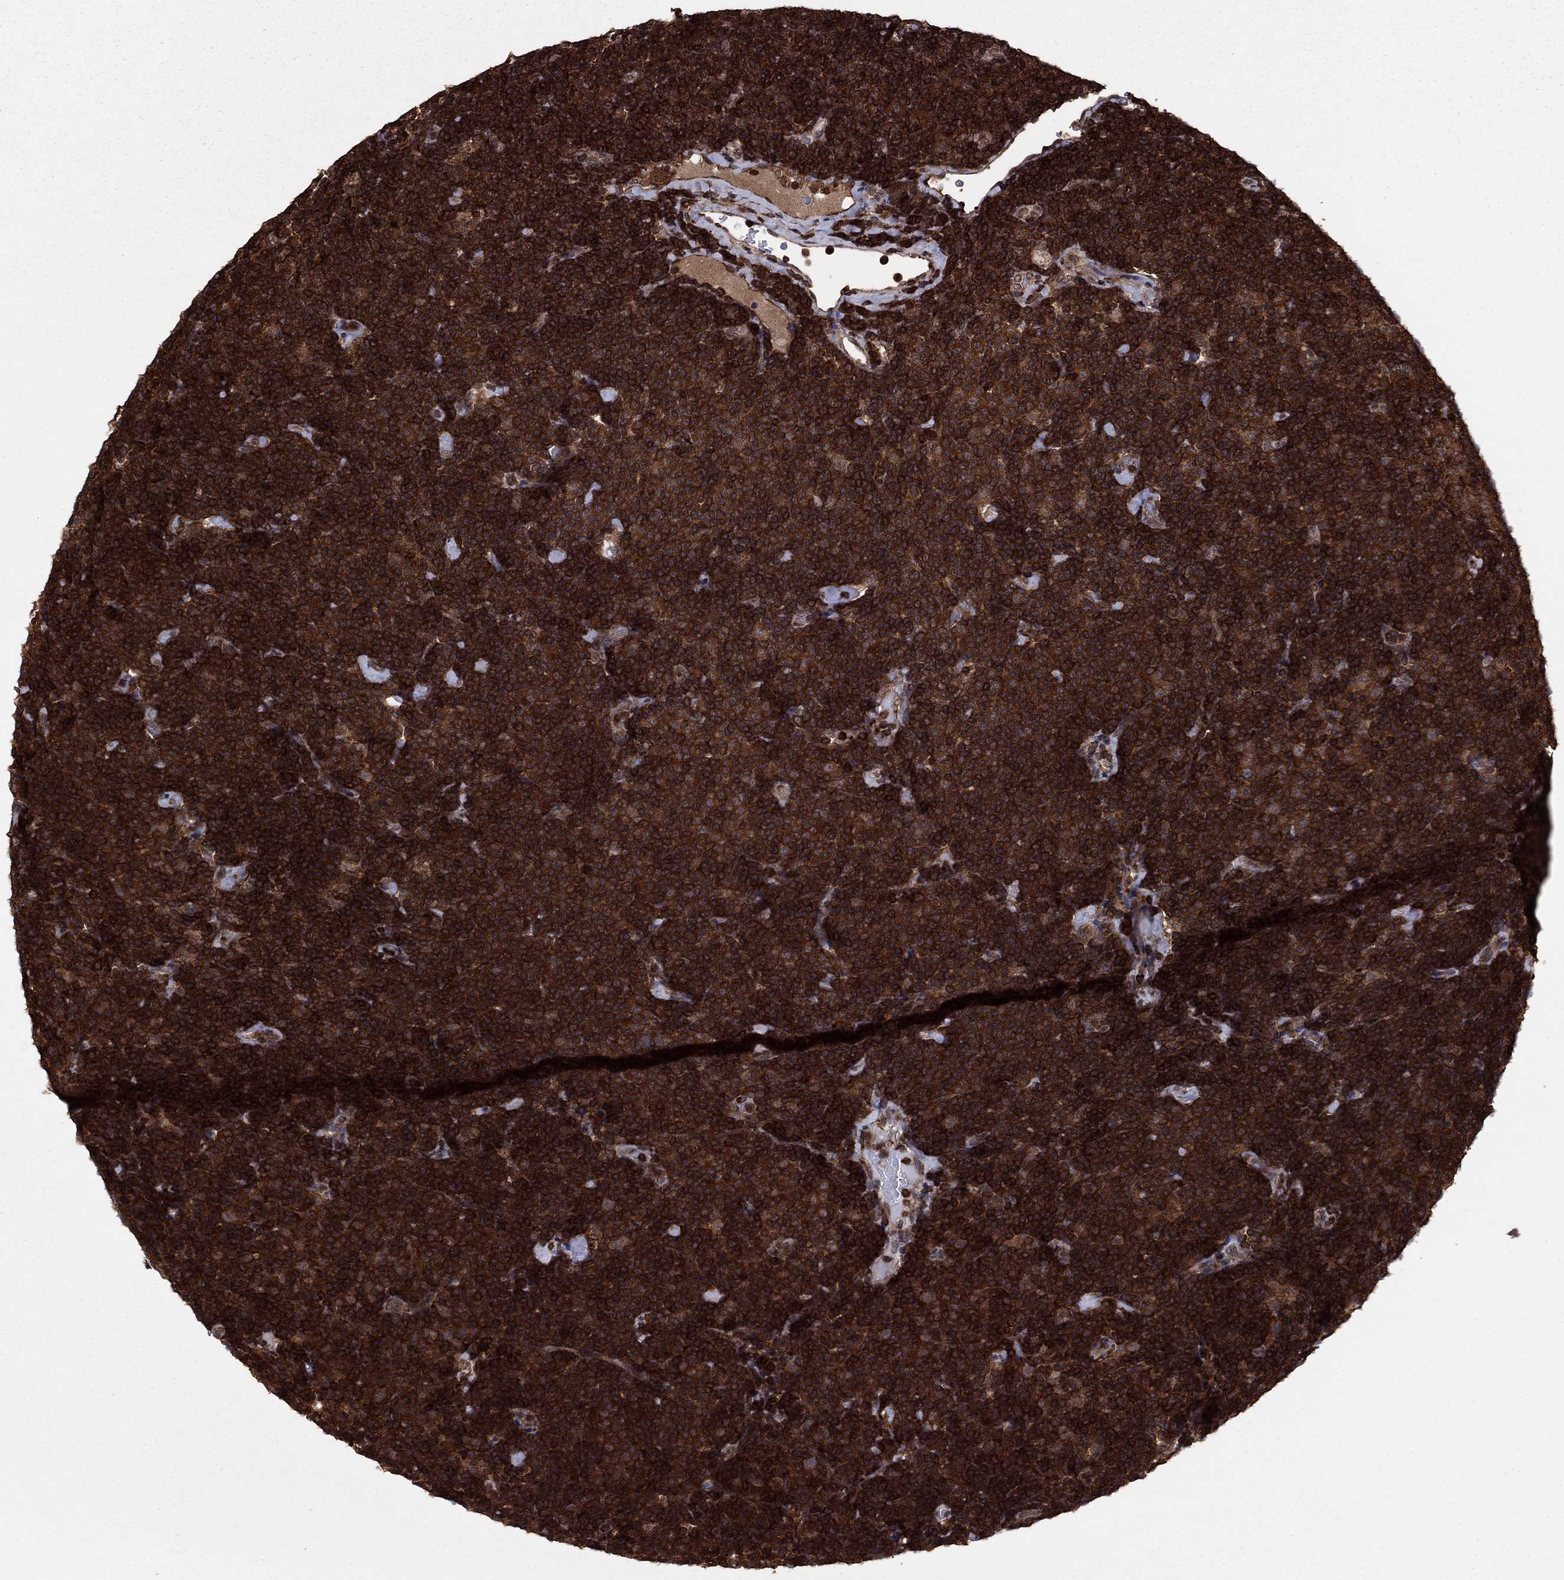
{"staining": {"intensity": "strong", "quantity": ">75%", "location": "cytoplasmic/membranous"}, "tissue": "lymphoma", "cell_type": "Tumor cells", "image_type": "cancer", "snomed": [{"axis": "morphology", "description": "Malignant lymphoma, non-Hodgkin's type, Low grade"}, {"axis": "topography", "description": "Lymph node"}], "caption": "Malignant lymphoma, non-Hodgkin's type (low-grade) was stained to show a protein in brown. There is high levels of strong cytoplasmic/membranous expression in approximately >75% of tumor cells.", "gene": "SSX2IP", "patient": {"sex": "male", "age": 81}}